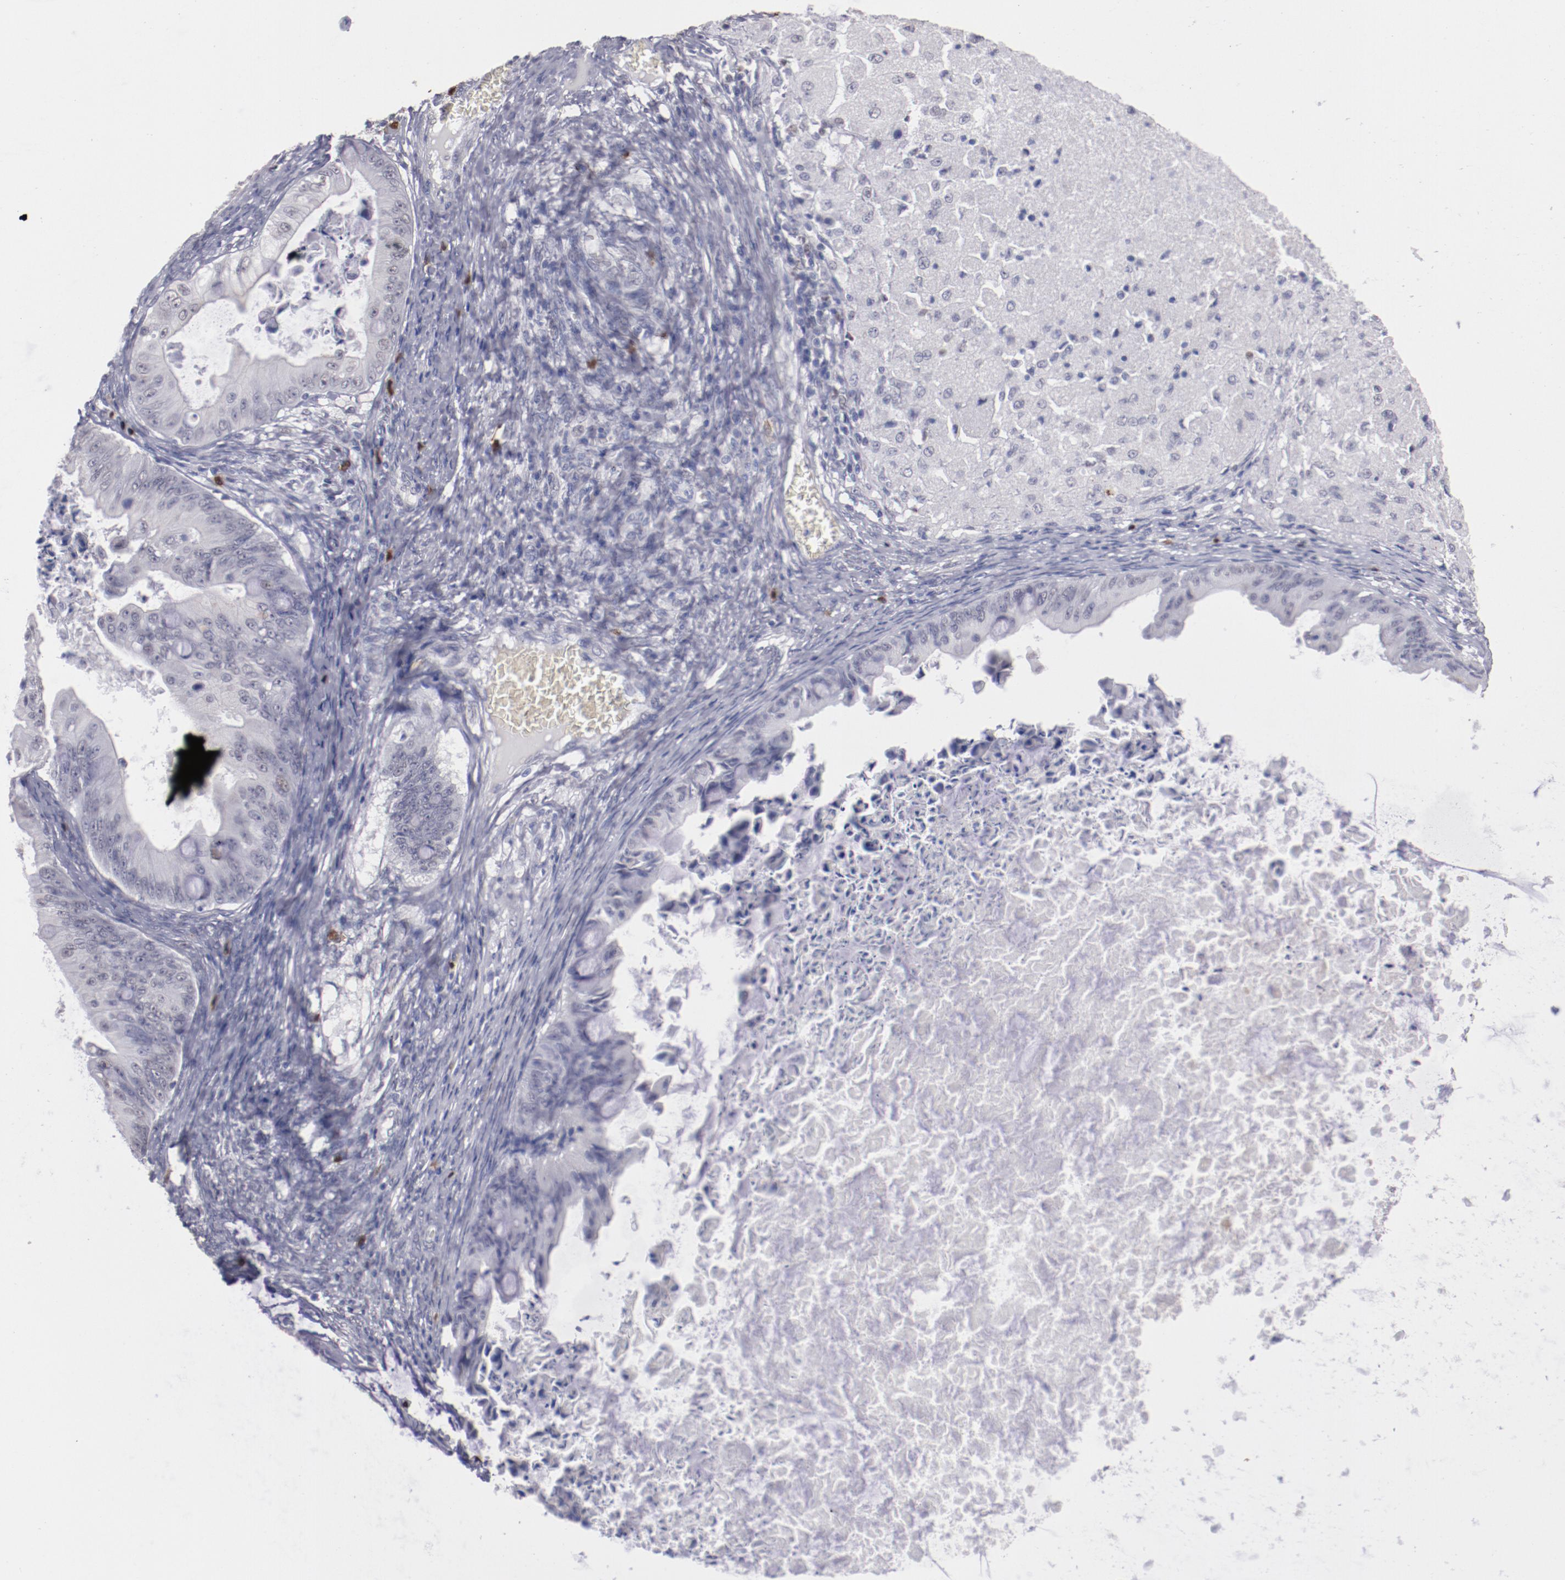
{"staining": {"intensity": "negative", "quantity": "none", "location": "none"}, "tissue": "ovarian cancer", "cell_type": "Tumor cells", "image_type": "cancer", "snomed": [{"axis": "morphology", "description": "Cystadenocarcinoma, mucinous, NOS"}, {"axis": "topography", "description": "Ovary"}], "caption": "Immunohistochemistry (IHC) histopathology image of neoplastic tissue: human ovarian mucinous cystadenocarcinoma stained with DAB exhibits no significant protein staining in tumor cells. (Stains: DAB (3,3'-diaminobenzidine) immunohistochemistry (IHC) with hematoxylin counter stain, Microscopy: brightfield microscopy at high magnification).", "gene": "IRF4", "patient": {"sex": "female", "age": 37}}